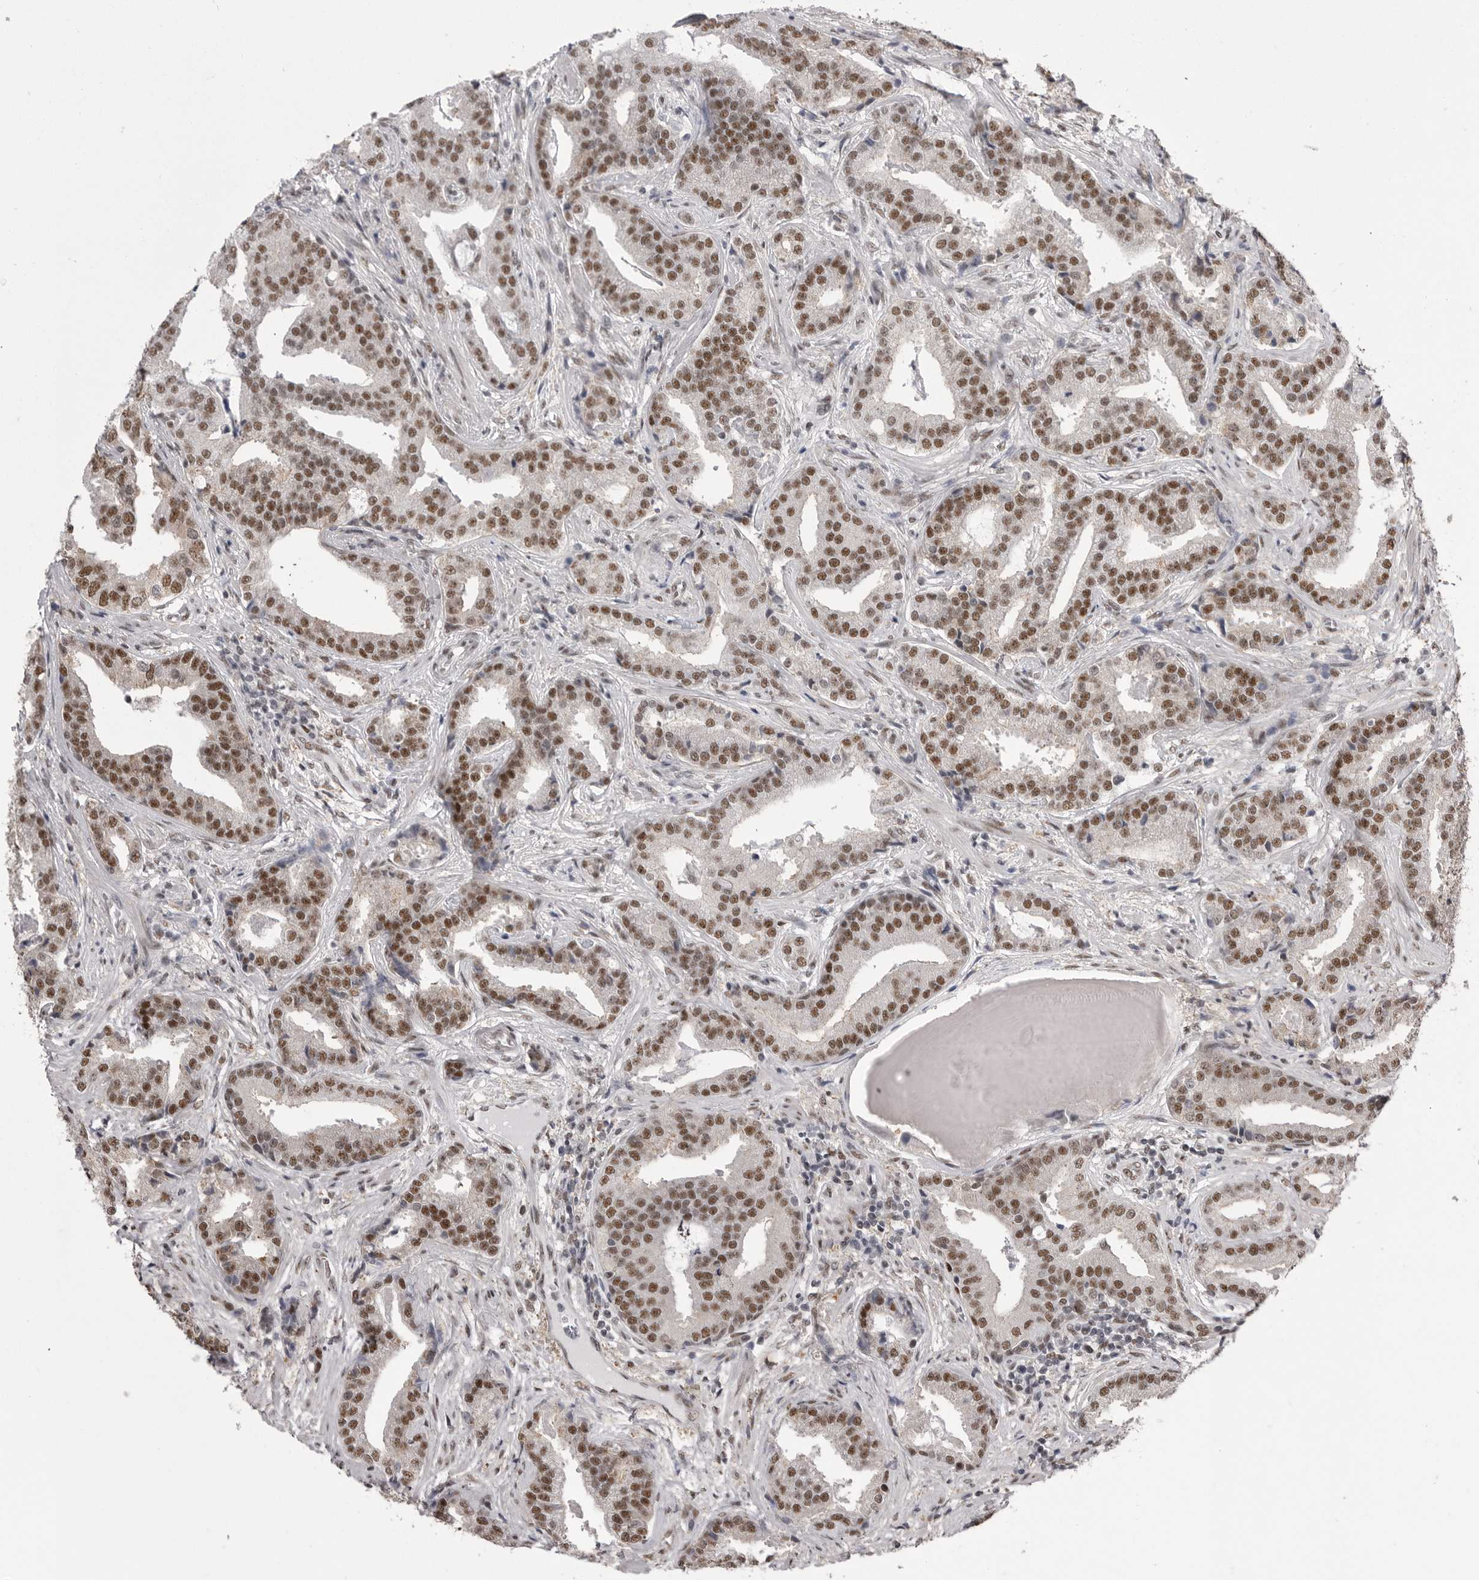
{"staining": {"intensity": "moderate", "quantity": ">75%", "location": "nuclear"}, "tissue": "prostate cancer", "cell_type": "Tumor cells", "image_type": "cancer", "snomed": [{"axis": "morphology", "description": "Adenocarcinoma, Low grade"}, {"axis": "topography", "description": "Prostate"}], "caption": "Immunohistochemical staining of prostate cancer (low-grade adenocarcinoma) demonstrates medium levels of moderate nuclear positivity in approximately >75% of tumor cells.", "gene": "MEPCE", "patient": {"sex": "male", "age": 67}}